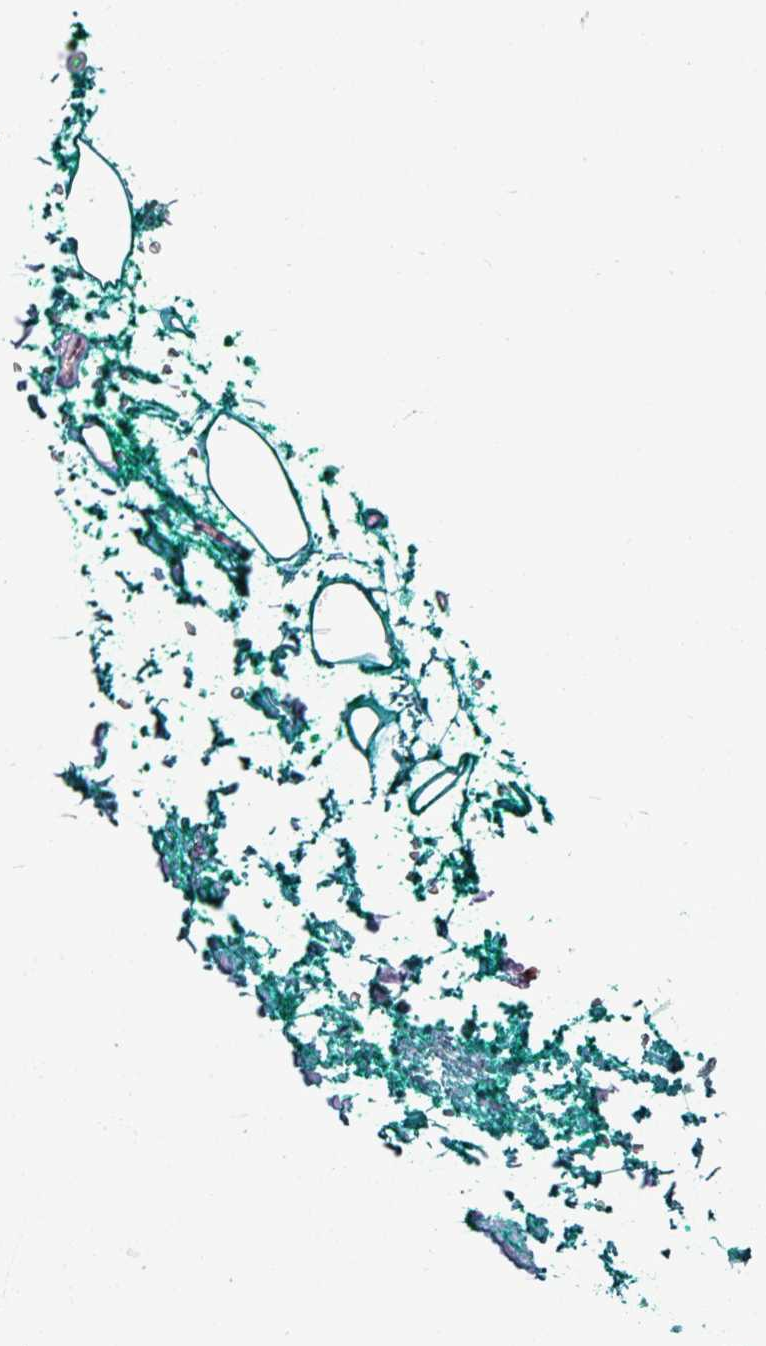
{"staining": {"intensity": "negative", "quantity": "none", "location": "none"}, "tissue": "adipose tissue", "cell_type": "Adipocytes", "image_type": "normal", "snomed": [{"axis": "morphology", "description": "Normal tissue, NOS"}, {"axis": "morphology", "description": "Adenocarcinoma, High grade"}, {"axis": "topography", "description": "Prostate"}, {"axis": "topography", "description": "Peripheral nerve tissue"}], "caption": "This is a image of IHC staining of normal adipose tissue, which shows no expression in adipocytes. (Brightfield microscopy of DAB (3,3'-diaminobenzidine) IHC at high magnification).", "gene": "PACSIN2", "patient": {"sex": "male", "age": 68}}